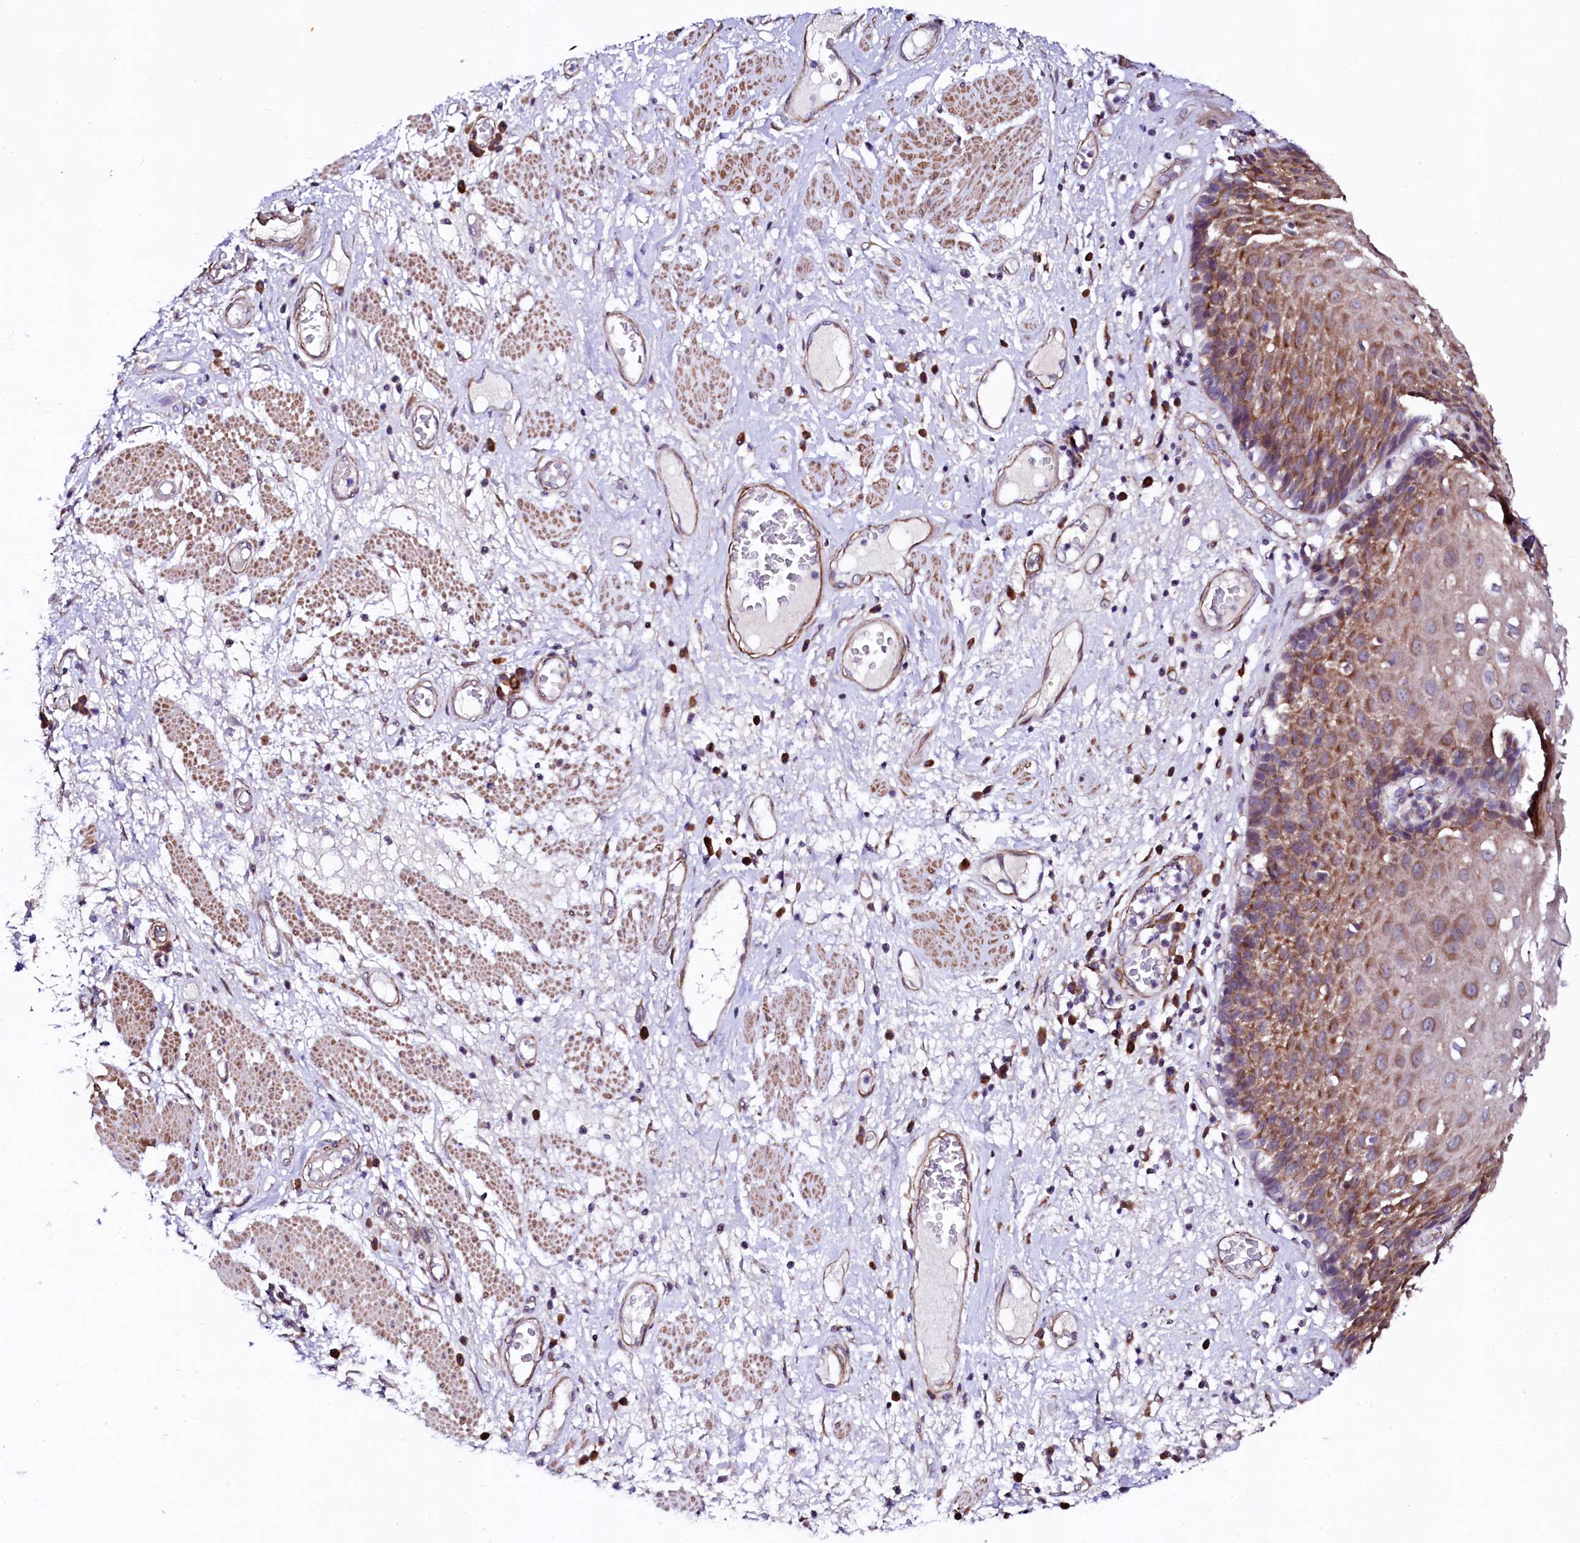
{"staining": {"intensity": "moderate", "quantity": ">75%", "location": "cytoplasmic/membranous"}, "tissue": "esophagus", "cell_type": "Squamous epithelial cells", "image_type": "normal", "snomed": [{"axis": "morphology", "description": "Normal tissue, NOS"}, {"axis": "morphology", "description": "Adenocarcinoma, NOS"}, {"axis": "topography", "description": "Esophagus"}], "caption": "This micrograph demonstrates immunohistochemistry staining of normal esophagus, with medium moderate cytoplasmic/membranous positivity in about >75% of squamous epithelial cells.", "gene": "GPR176", "patient": {"sex": "male", "age": 62}}